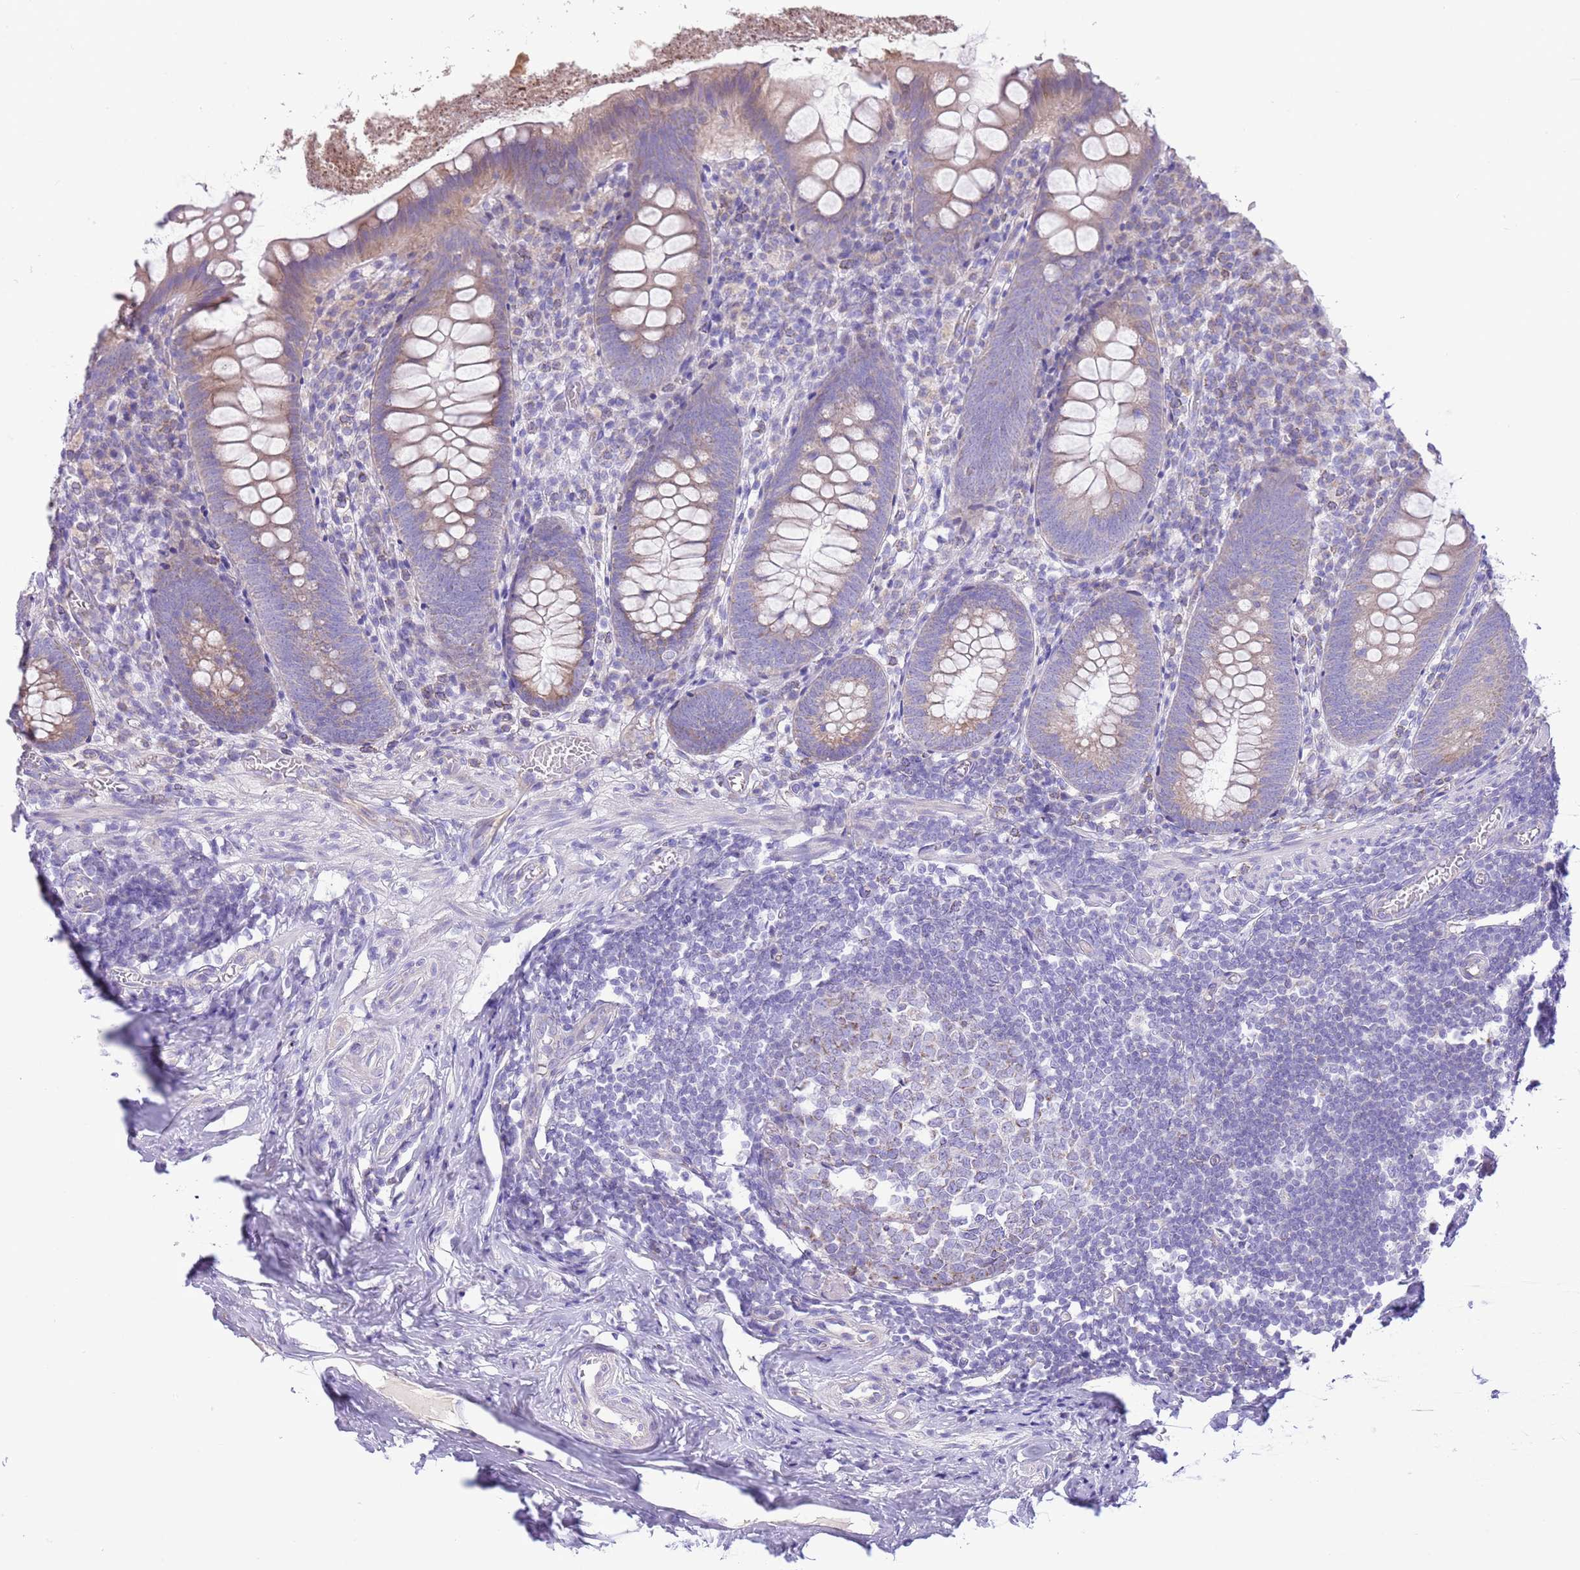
{"staining": {"intensity": "weak", "quantity": "25%-75%", "location": "cytoplasmic/membranous"}, "tissue": "appendix", "cell_type": "Glandular cells", "image_type": "normal", "snomed": [{"axis": "morphology", "description": "Normal tissue, NOS"}, {"axis": "topography", "description": "Appendix"}], "caption": "Glandular cells exhibit weak cytoplasmic/membranous expression in approximately 25%-75% of cells in unremarkable appendix. (DAB (3,3'-diaminobenzidine) IHC with brightfield microscopy, high magnification).", "gene": "OAZ2", "patient": {"sex": "female", "age": 51}}